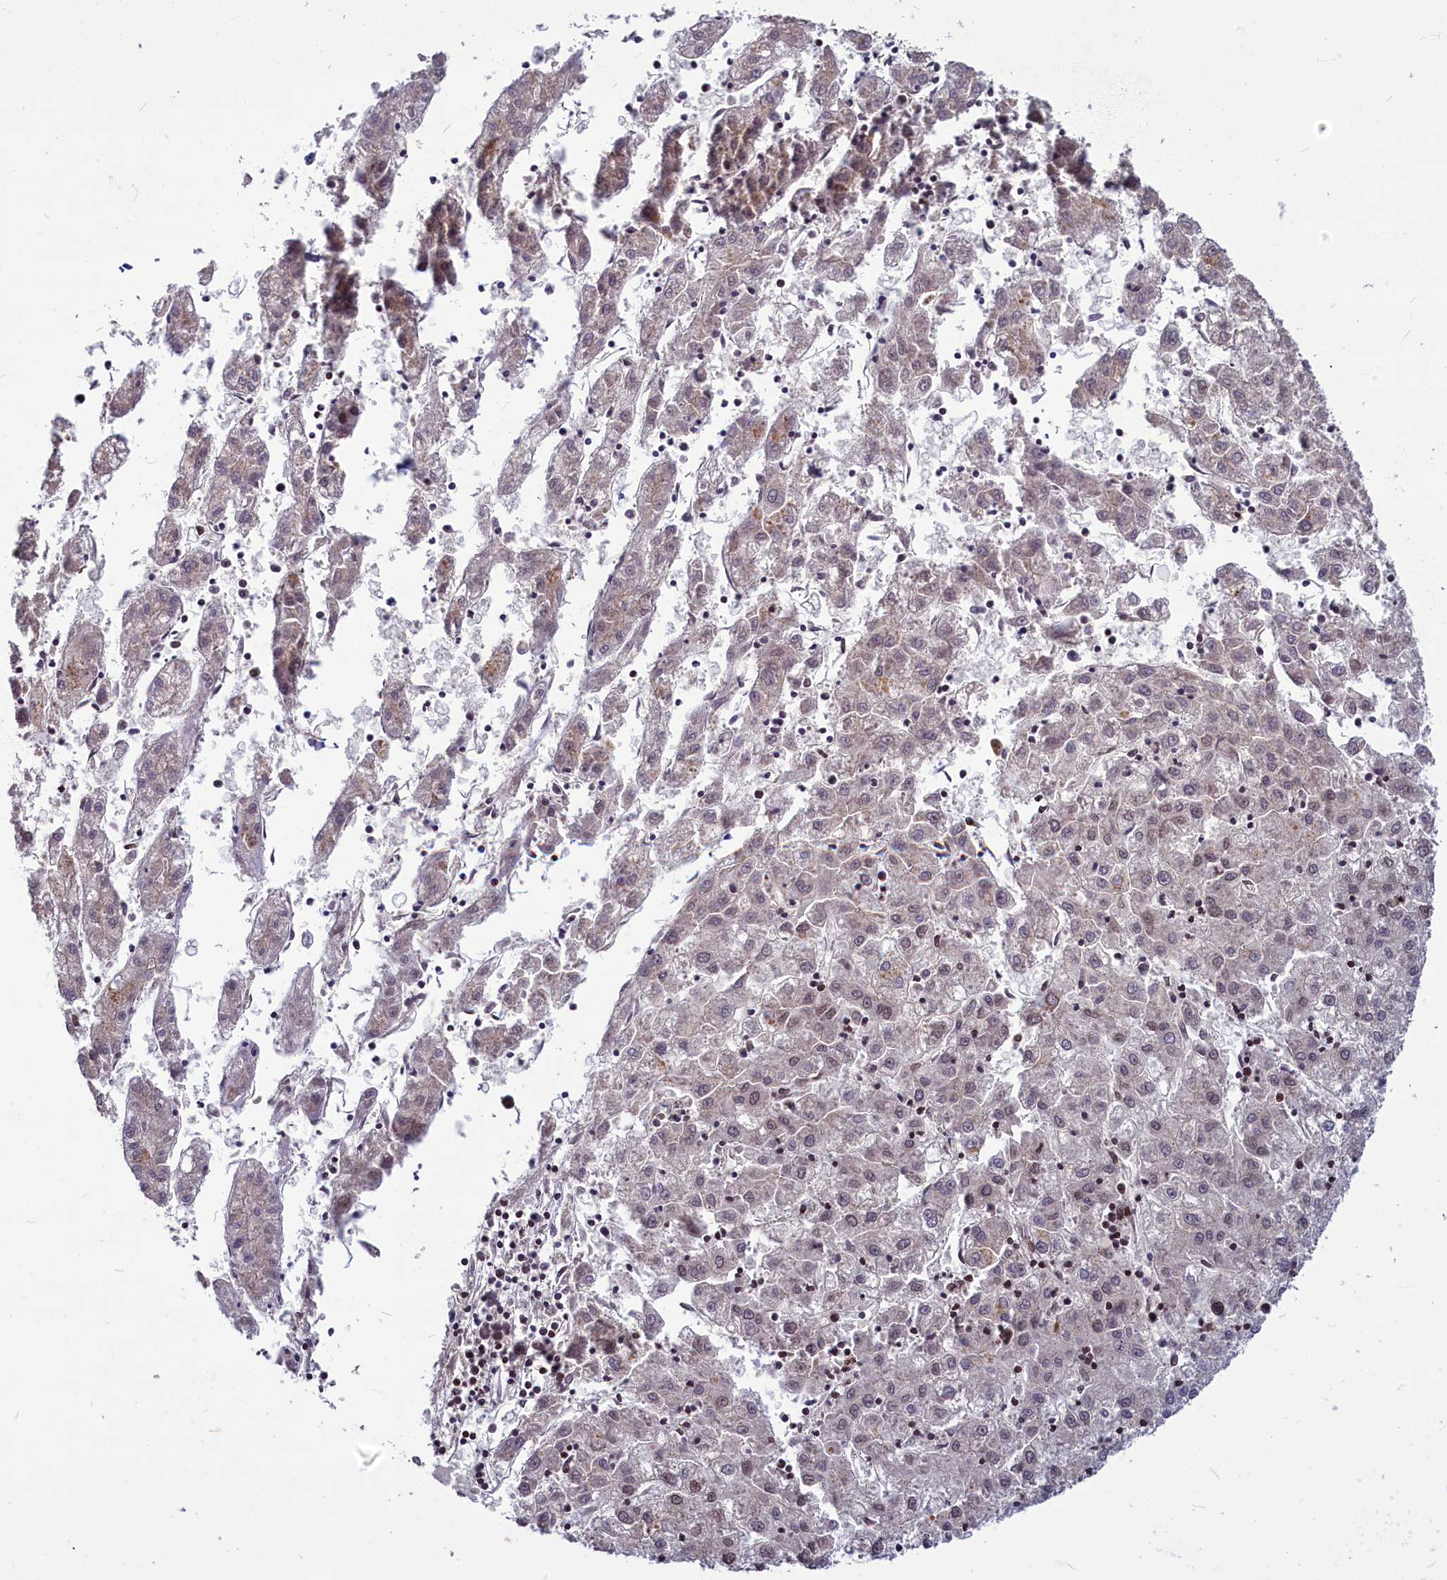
{"staining": {"intensity": "weak", "quantity": "<25%", "location": "nuclear"}, "tissue": "liver cancer", "cell_type": "Tumor cells", "image_type": "cancer", "snomed": [{"axis": "morphology", "description": "Carcinoma, Hepatocellular, NOS"}, {"axis": "topography", "description": "Liver"}], "caption": "Micrograph shows no protein expression in tumor cells of liver cancer tissue. (DAB (3,3'-diaminobenzidine) immunohistochemistry with hematoxylin counter stain).", "gene": "MYCBP", "patient": {"sex": "male", "age": 72}}